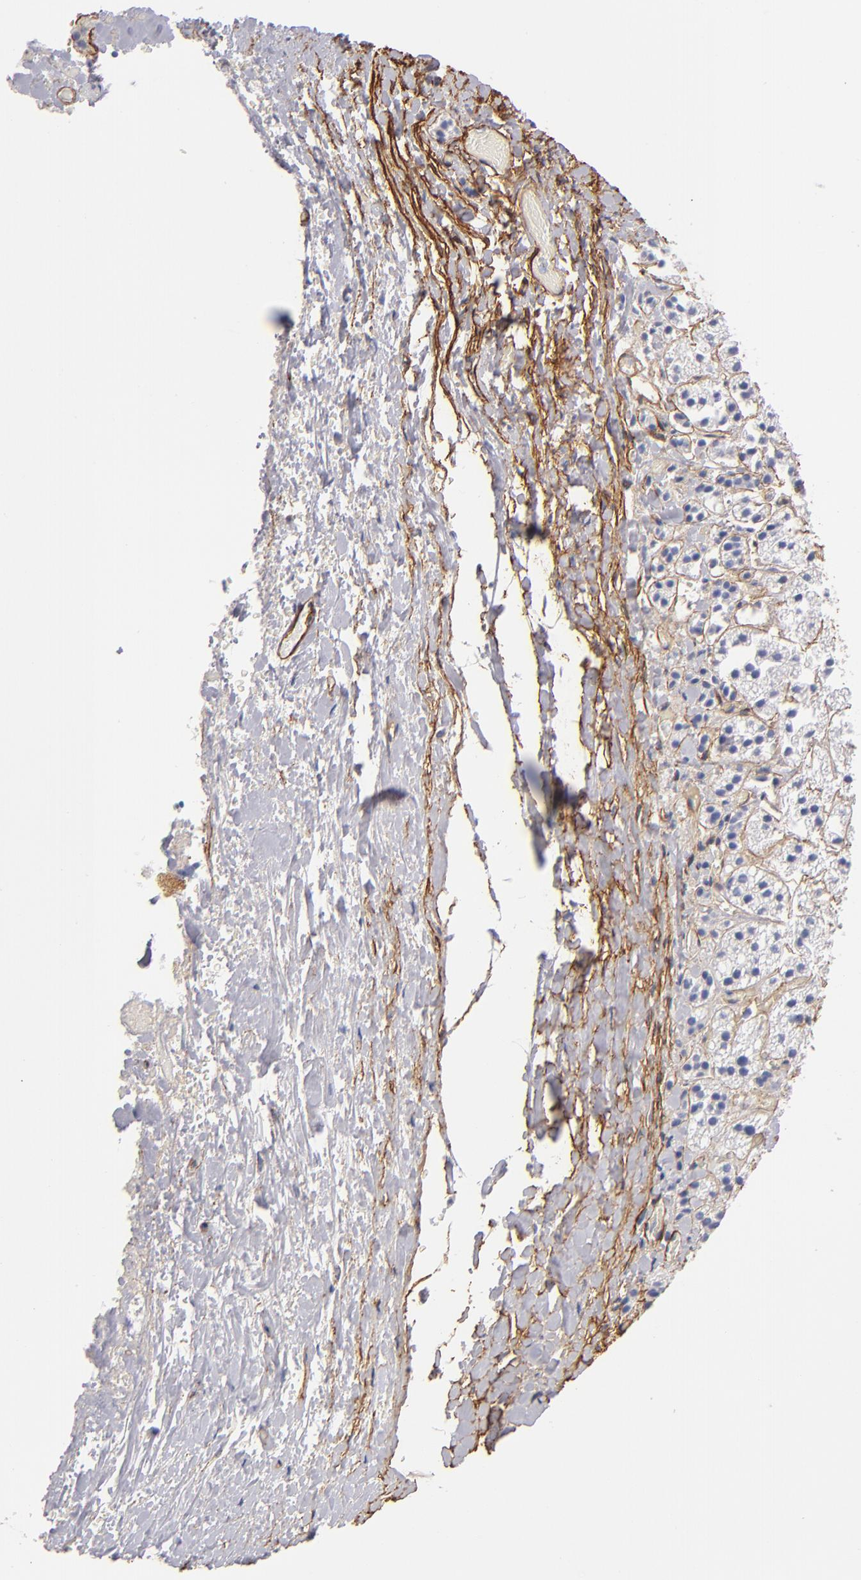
{"staining": {"intensity": "negative", "quantity": "none", "location": "none"}, "tissue": "adrenal gland", "cell_type": "Glandular cells", "image_type": "normal", "snomed": [{"axis": "morphology", "description": "Normal tissue, NOS"}, {"axis": "topography", "description": "Adrenal gland"}], "caption": "The histopathology image demonstrates no staining of glandular cells in benign adrenal gland. The staining was performed using DAB (3,3'-diaminobenzidine) to visualize the protein expression in brown, while the nuclei were stained in blue with hematoxylin (Magnification: 20x).", "gene": "LAMC1", "patient": {"sex": "female", "age": 44}}